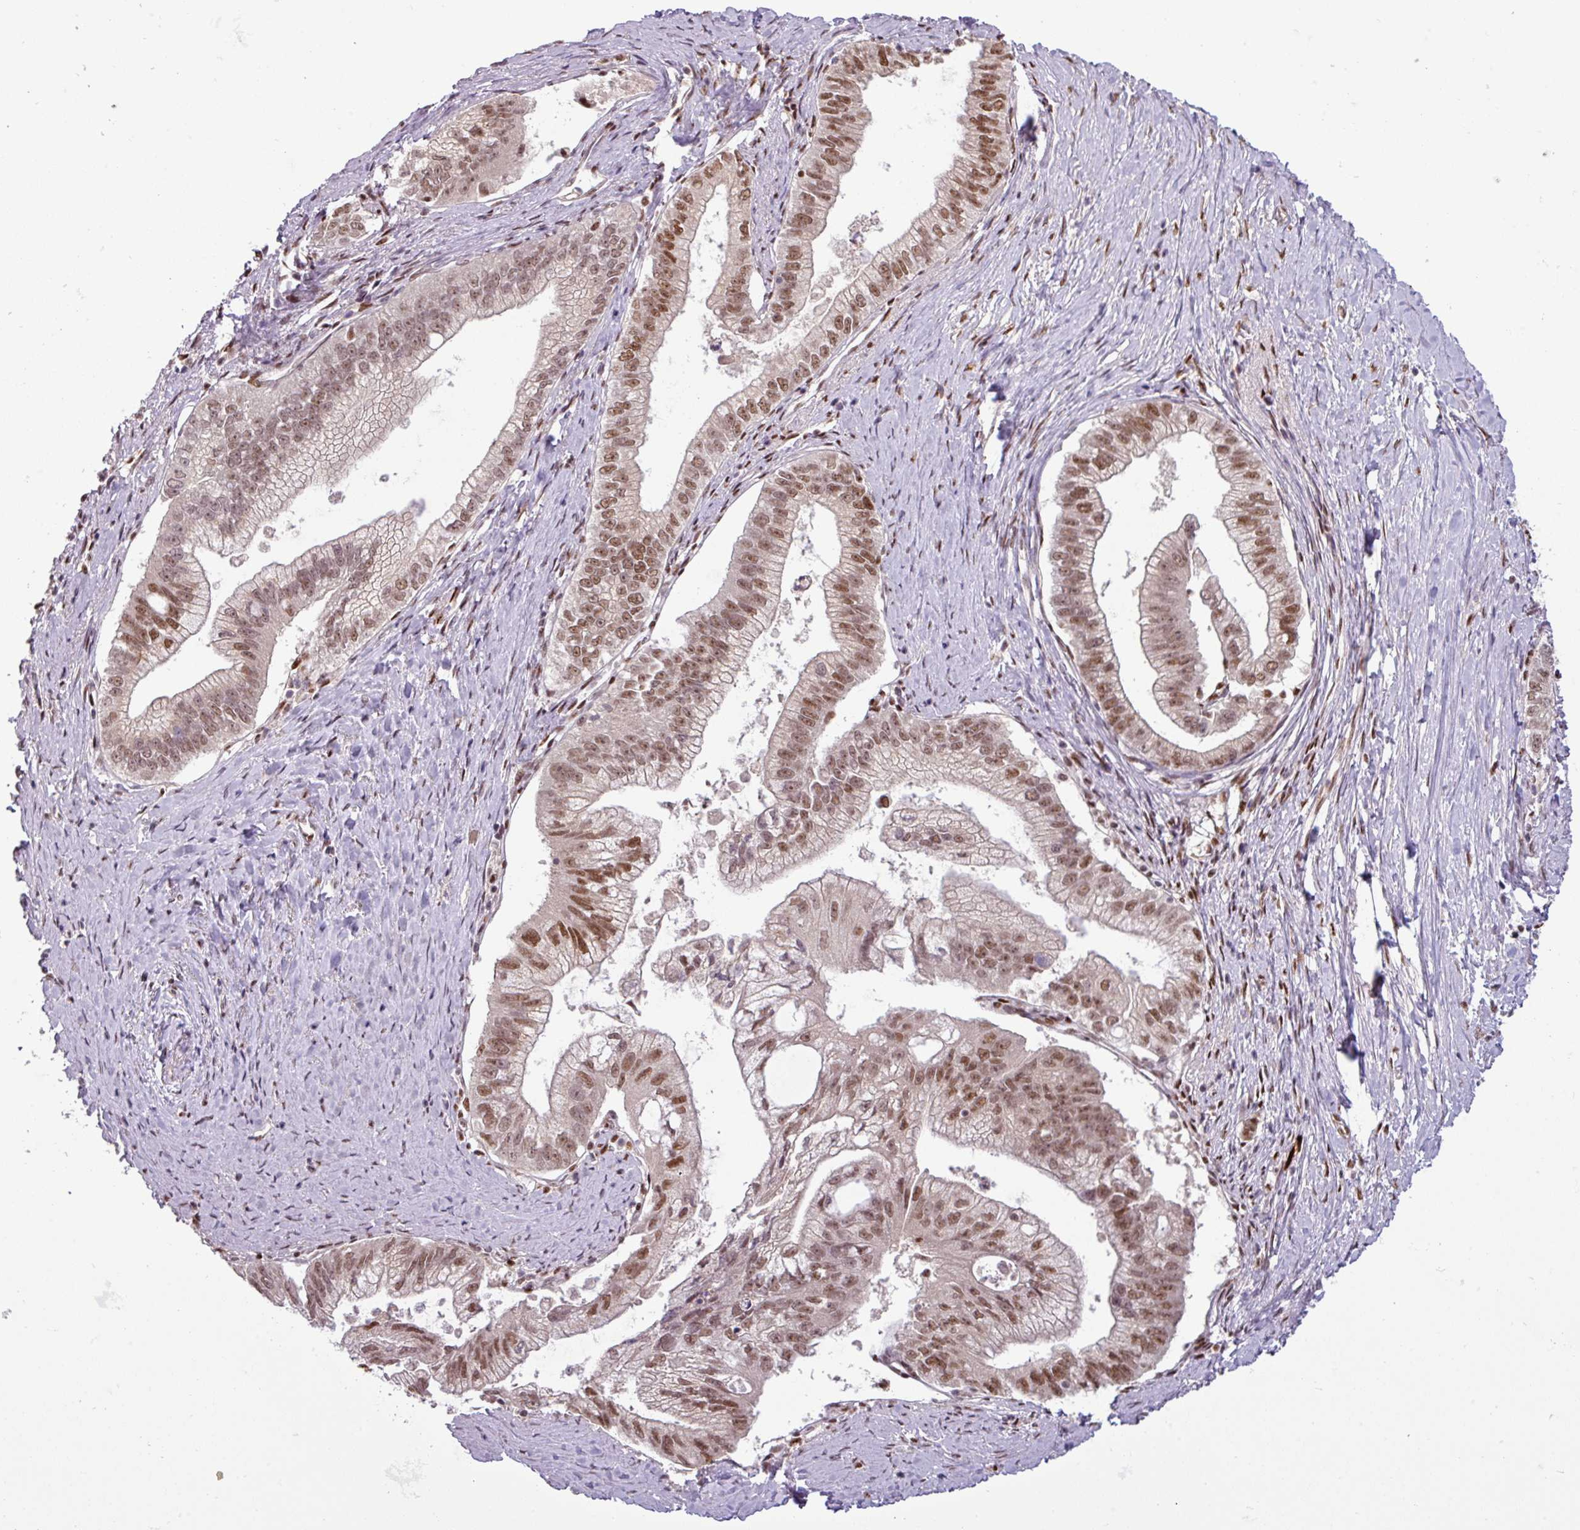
{"staining": {"intensity": "moderate", "quantity": ">75%", "location": "nuclear"}, "tissue": "pancreatic cancer", "cell_type": "Tumor cells", "image_type": "cancer", "snomed": [{"axis": "morphology", "description": "Adenocarcinoma, NOS"}, {"axis": "topography", "description": "Pancreas"}], "caption": "IHC of human adenocarcinoma (pancreatic) reveals medium levels of moderate nuclear staining in about >75% of tumor cells. (Brightfield microscopy of DAB IHC at high magnification).", "gene": "IRF2BPL", "patient": {"sex": "male", "age": 70}}